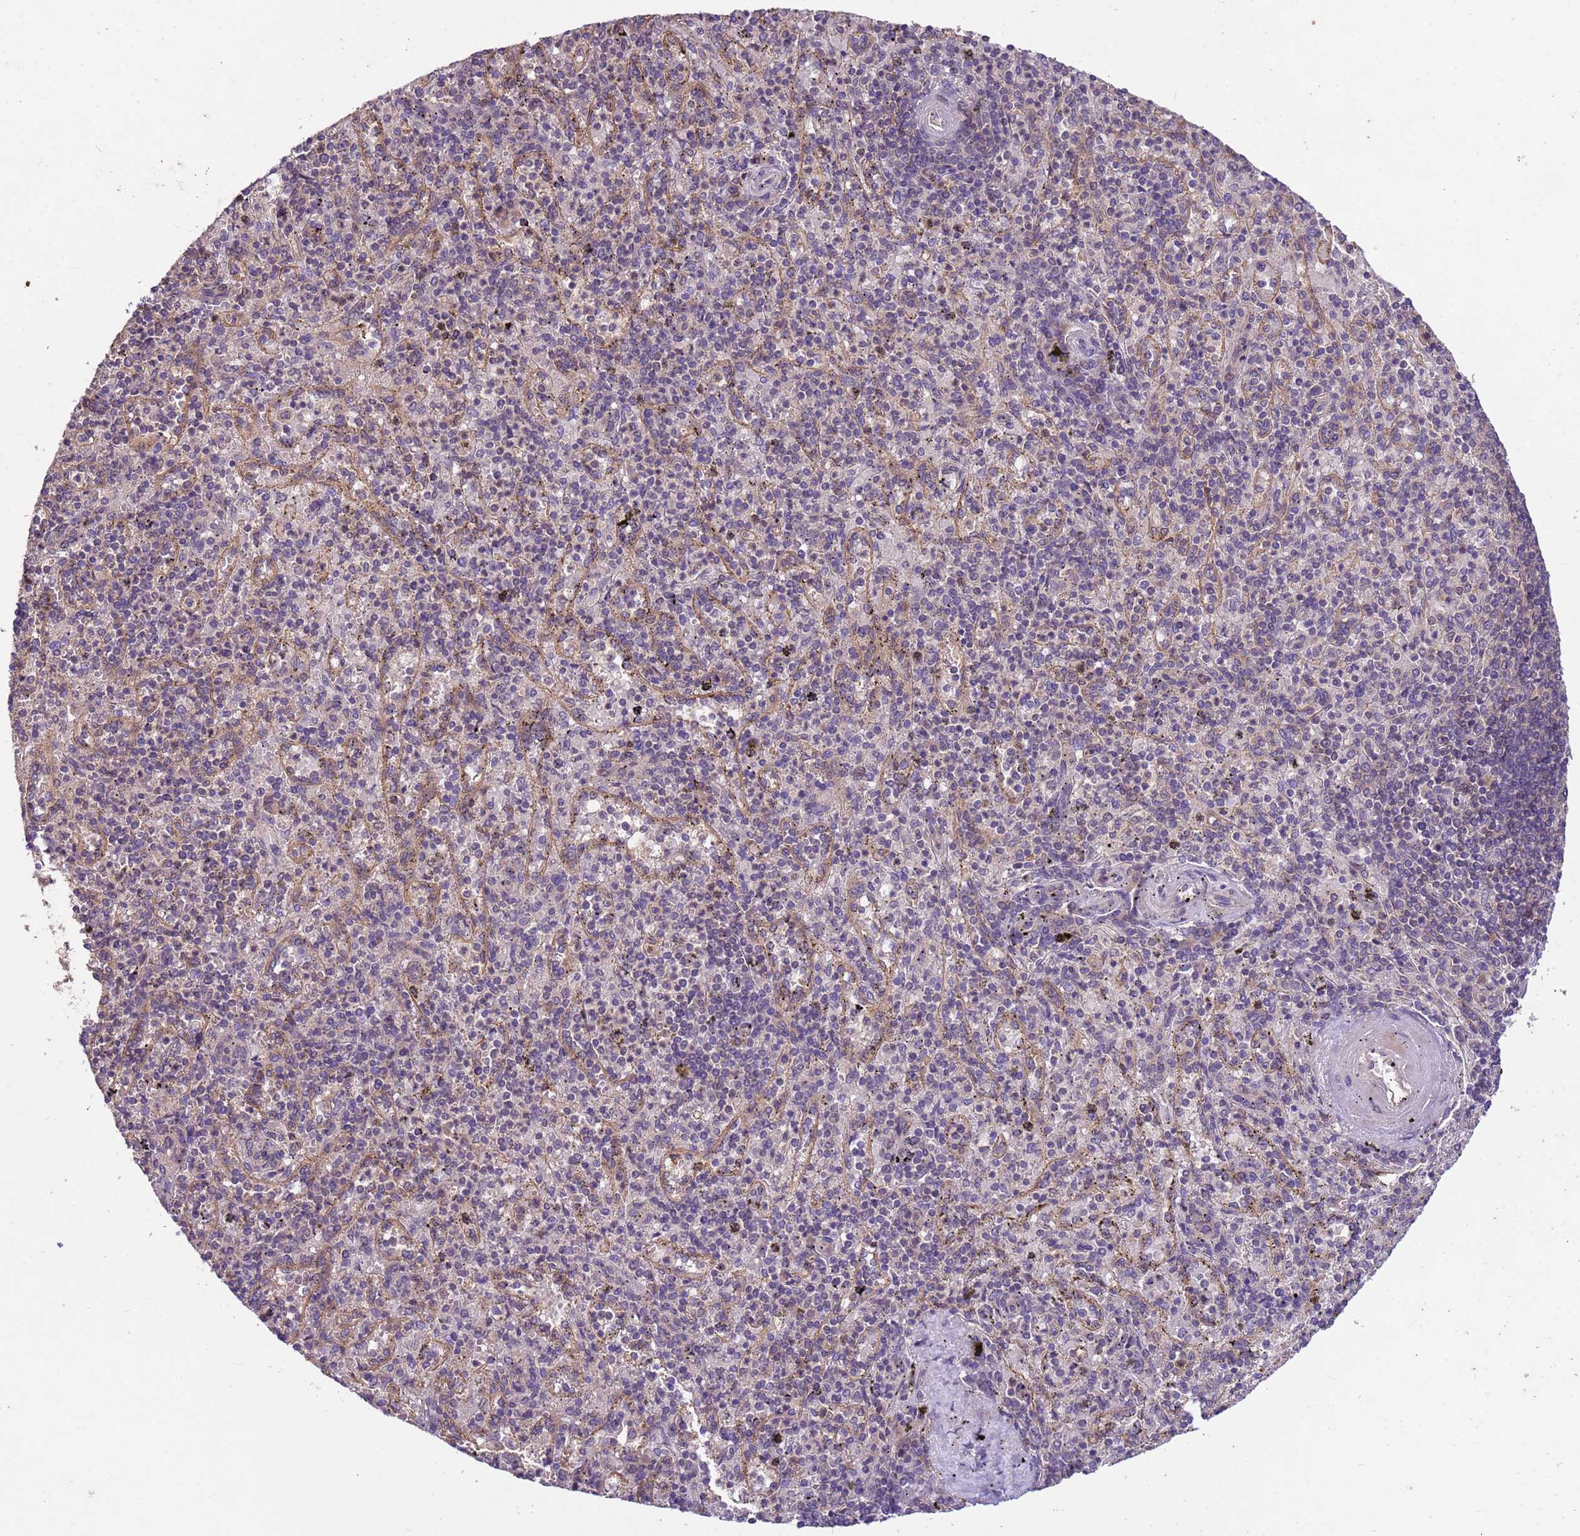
{"staining": {"intensity": "weak", "quantity": "25%-75%", "location": "cytoplasmic/membranous"}, "tissue": "spleen", "cell_type": "Cells in red pulp", "image_type": "normal", "snomed": [{"axis": "morphology", "description": "Normal tissue, NOS"}, {"axis": "topography", "description": "Spleen"}], "caption": "Brown immunohistochemical staining in benign human spleen reveals weak cytoplasmic/membranous expression in approximately 25%-75% of cells in red pulp. The protein is shown in brown color, while the nuclei are stained blue.", "gene": "PPP2CA", "patient": {"sex": "male", "age": 82}}